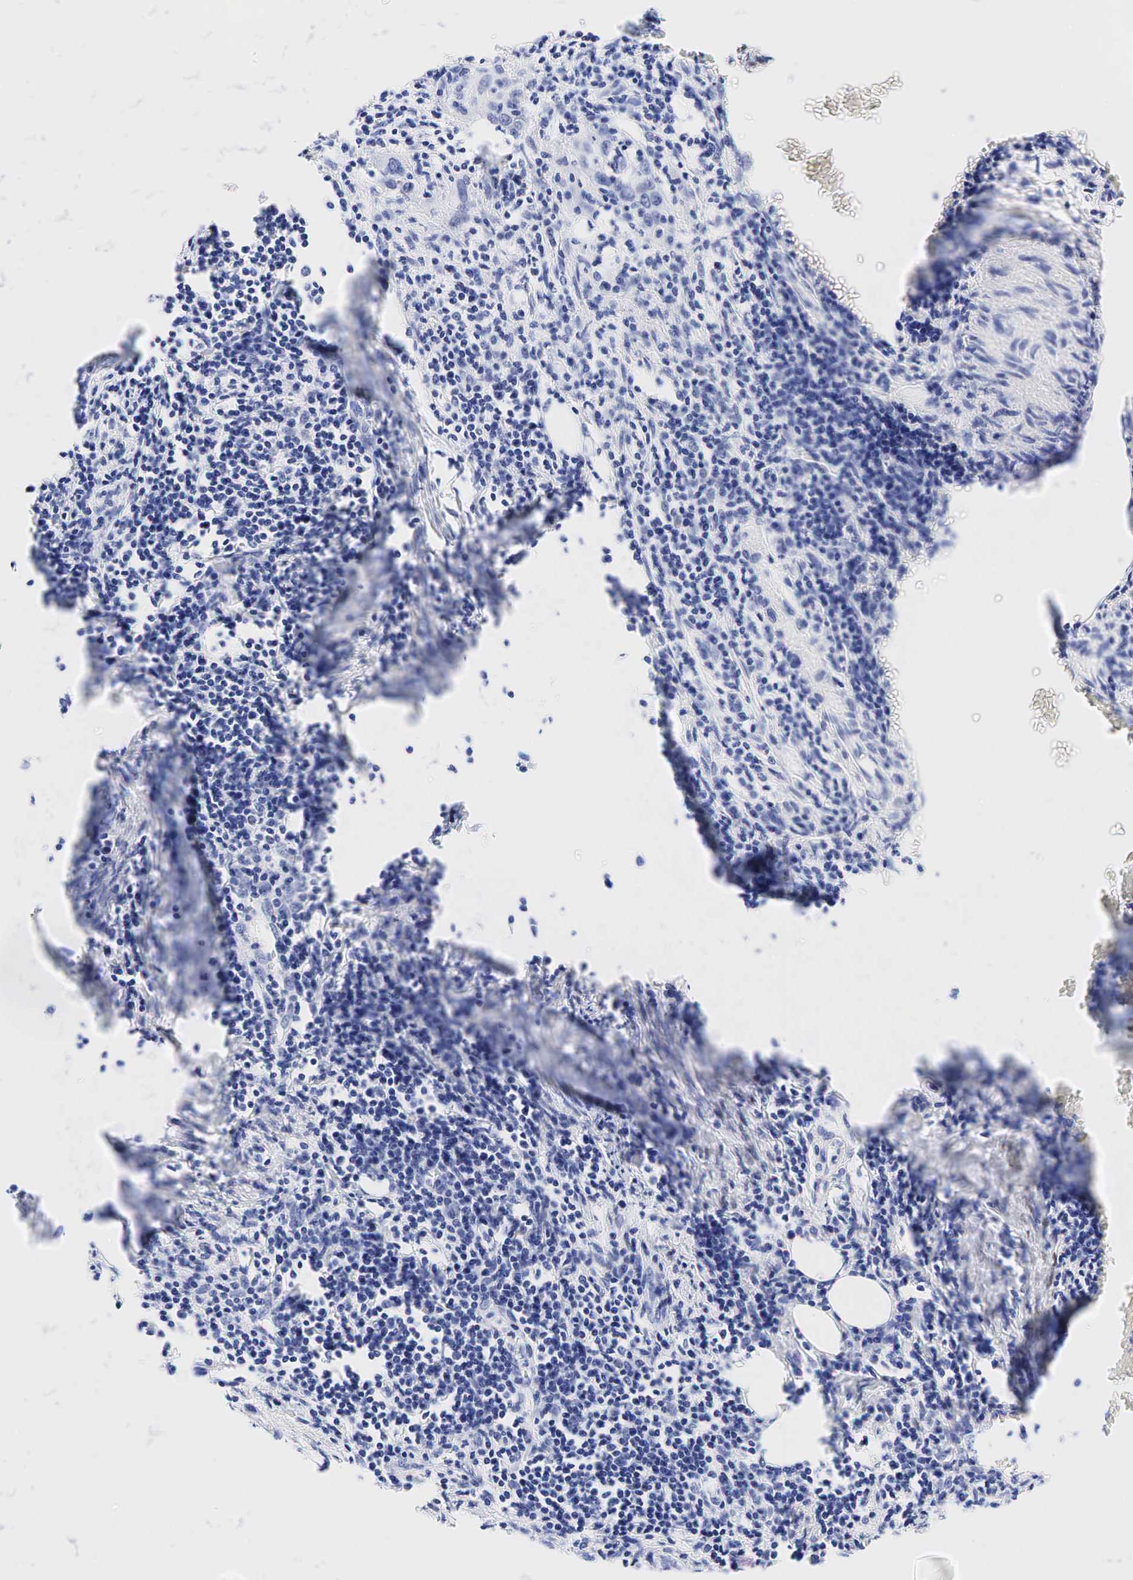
{"staining": {"intensity": "negative", "quantity": "none", "location": "none"}, "tissue": "cervical cancer", "cell_type": "Tumor cells", "image_type": "cancer", "snomed": [{"axis": "morphology", "description": "Squamous cell carcinoma, NOS"}, {"axis": "topography", "description": "Cervix"}], "caption": "The image demonstrates no staining of tumor cells in cervical cancer (squamous cell carcinoma).", "gene": "ESR1", "patient": {"sex": "female", "age": 54}}